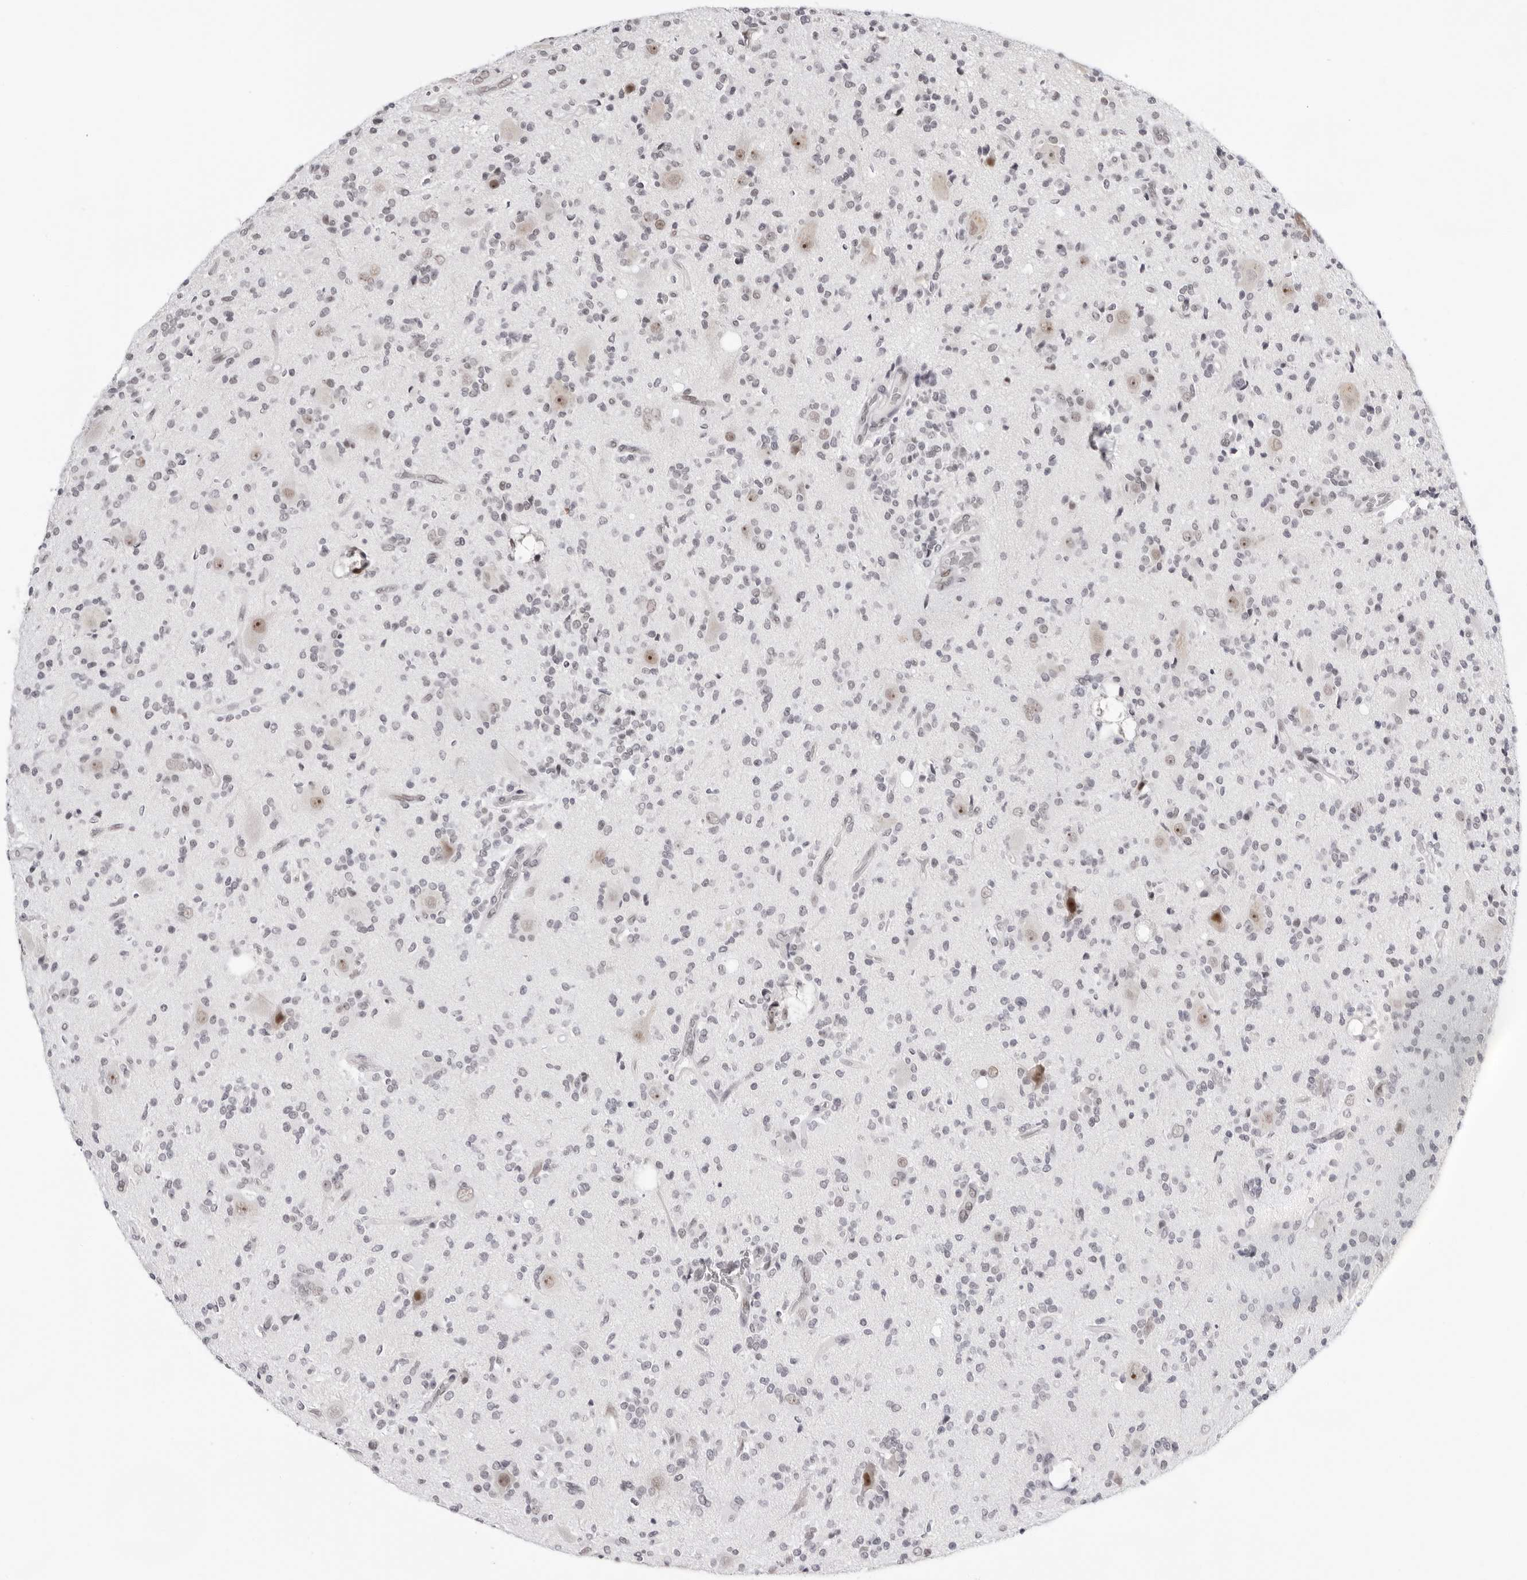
{"staining": {"intensity": "negative", "quantity": "none", "location": "none"}, "tissue": "glioma", "cell_type": "Tumor cells", "image_type": "cancer", "snomed": [{"axis": "morphology", "description": "Glioma, malignant, High grade"}, {"axis": "topography", "description": "Brain"}], "caption": "High-grade glioma (malignant) stained for a protein using immunohistochemistry exhibits no positivity tumor cells.", "gene": "USP1", "patient": {"sex": "male", "age": 34}}